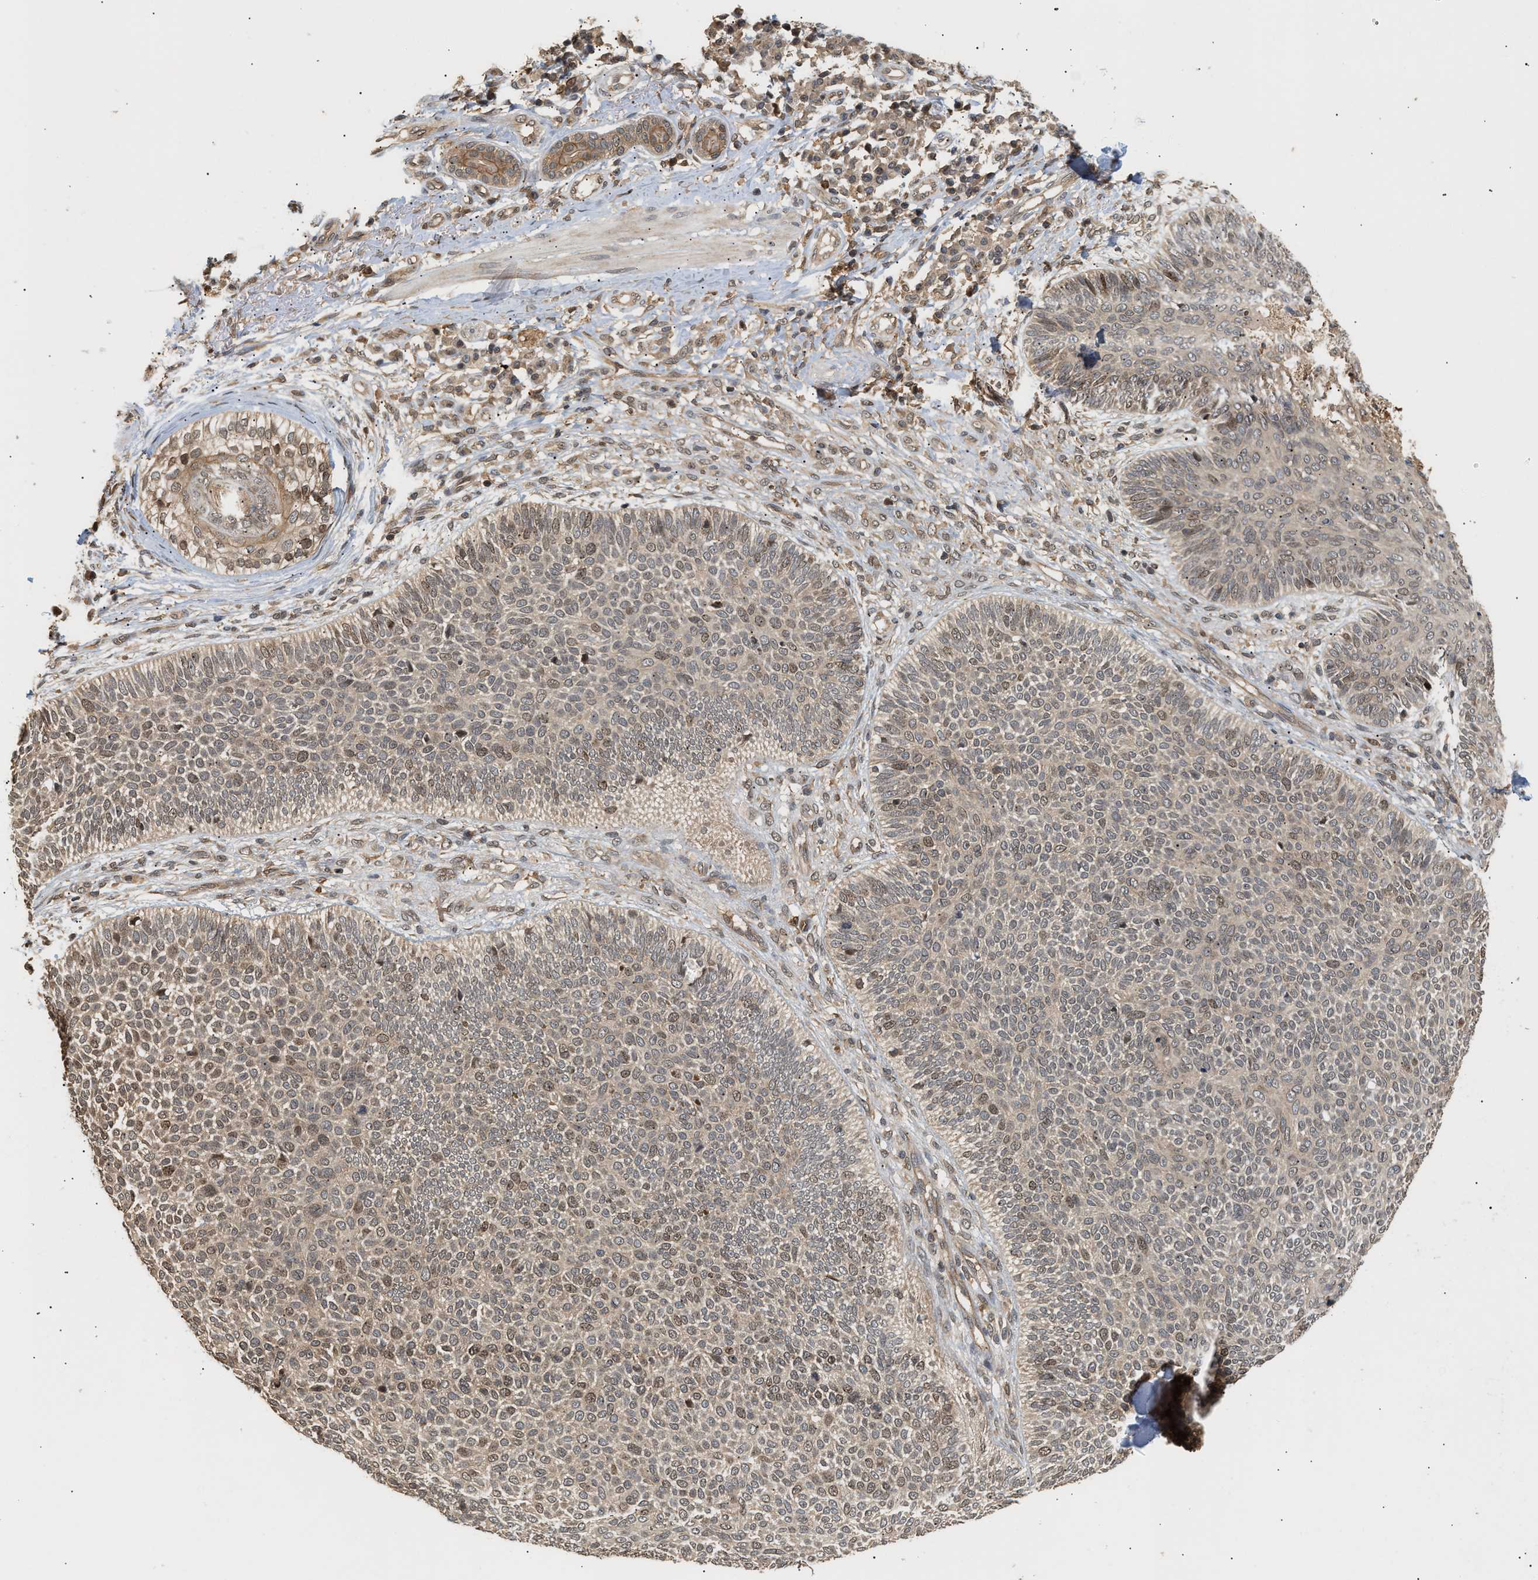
{"staining": {"intensity": "weak", "quantity": "25%-75%", "location": "cytoplasmic/membranous,nuclear"}, "tissue": "skin cancer", "cell_type": "Tumor cells", "image_type": "cancer", "snomed": [{"axis": "morphology", "description": "Normal tissue, NOS"}, {"axis": "morphology", "description": "Basal cell carcinoma"}, {"axis": "topography", "description": "Skin"}], "caption": "Protein expression analysis of human skin cancer reveals weak cytoplasmic/membranous and nuclear staining in about 25%-75% of tumor cells.", "gene": "ABHD5", "patient": {"sex": "male", "age": 52}}